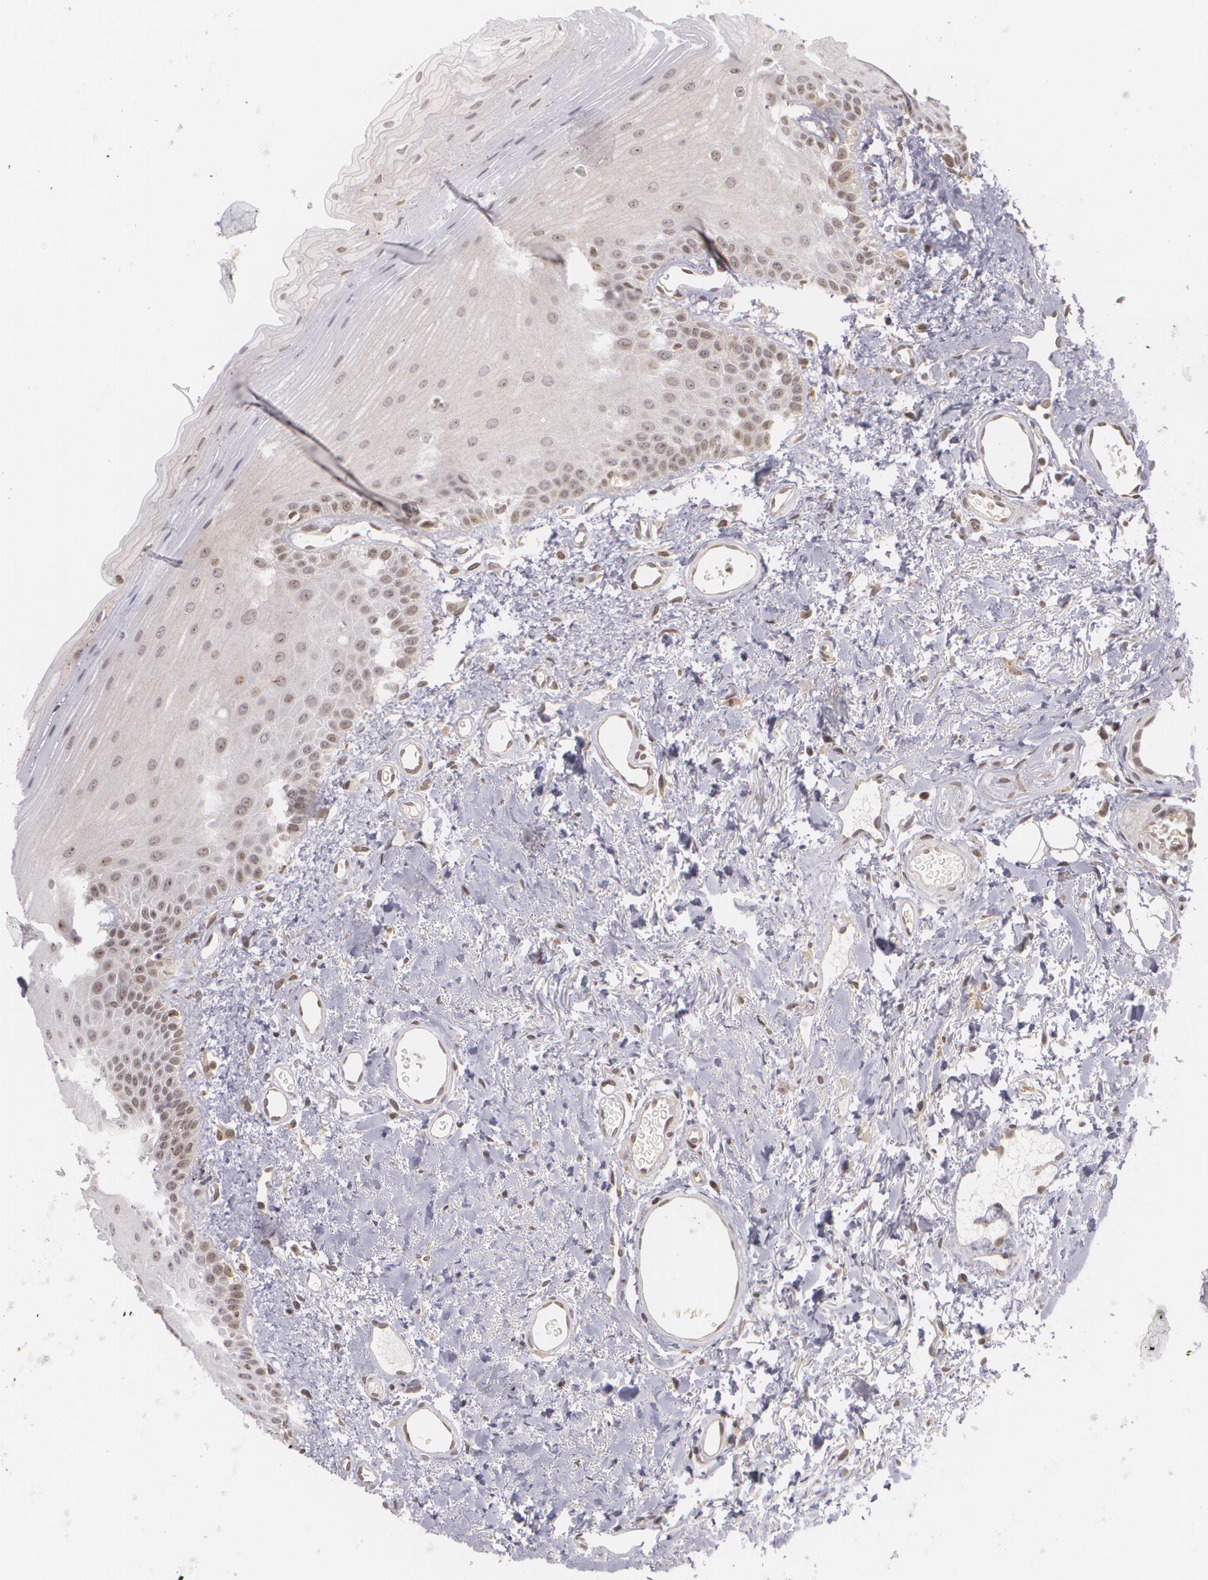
{"staining": {"intensity": "weak", "quantity": "25%-75%", "location": "nuclear"}, "tissue": "oral mucosa", "cell_type": "Squamous epithelial cells", "image_type": "normal", "snomed": [{"axis": "morphology", "description": "Normal tissue, NOS"}, {"axis": "topography", "description": "Oral tissue"}], "caption": "Immunohistochemistry (IHC) of benign oral mucosa reveals low levels of weak nuclear positivity in about 25%-75% of squamous epithelial cells.", "gene": "VAV3", "patient": {"sex": "male", "age": 52}}